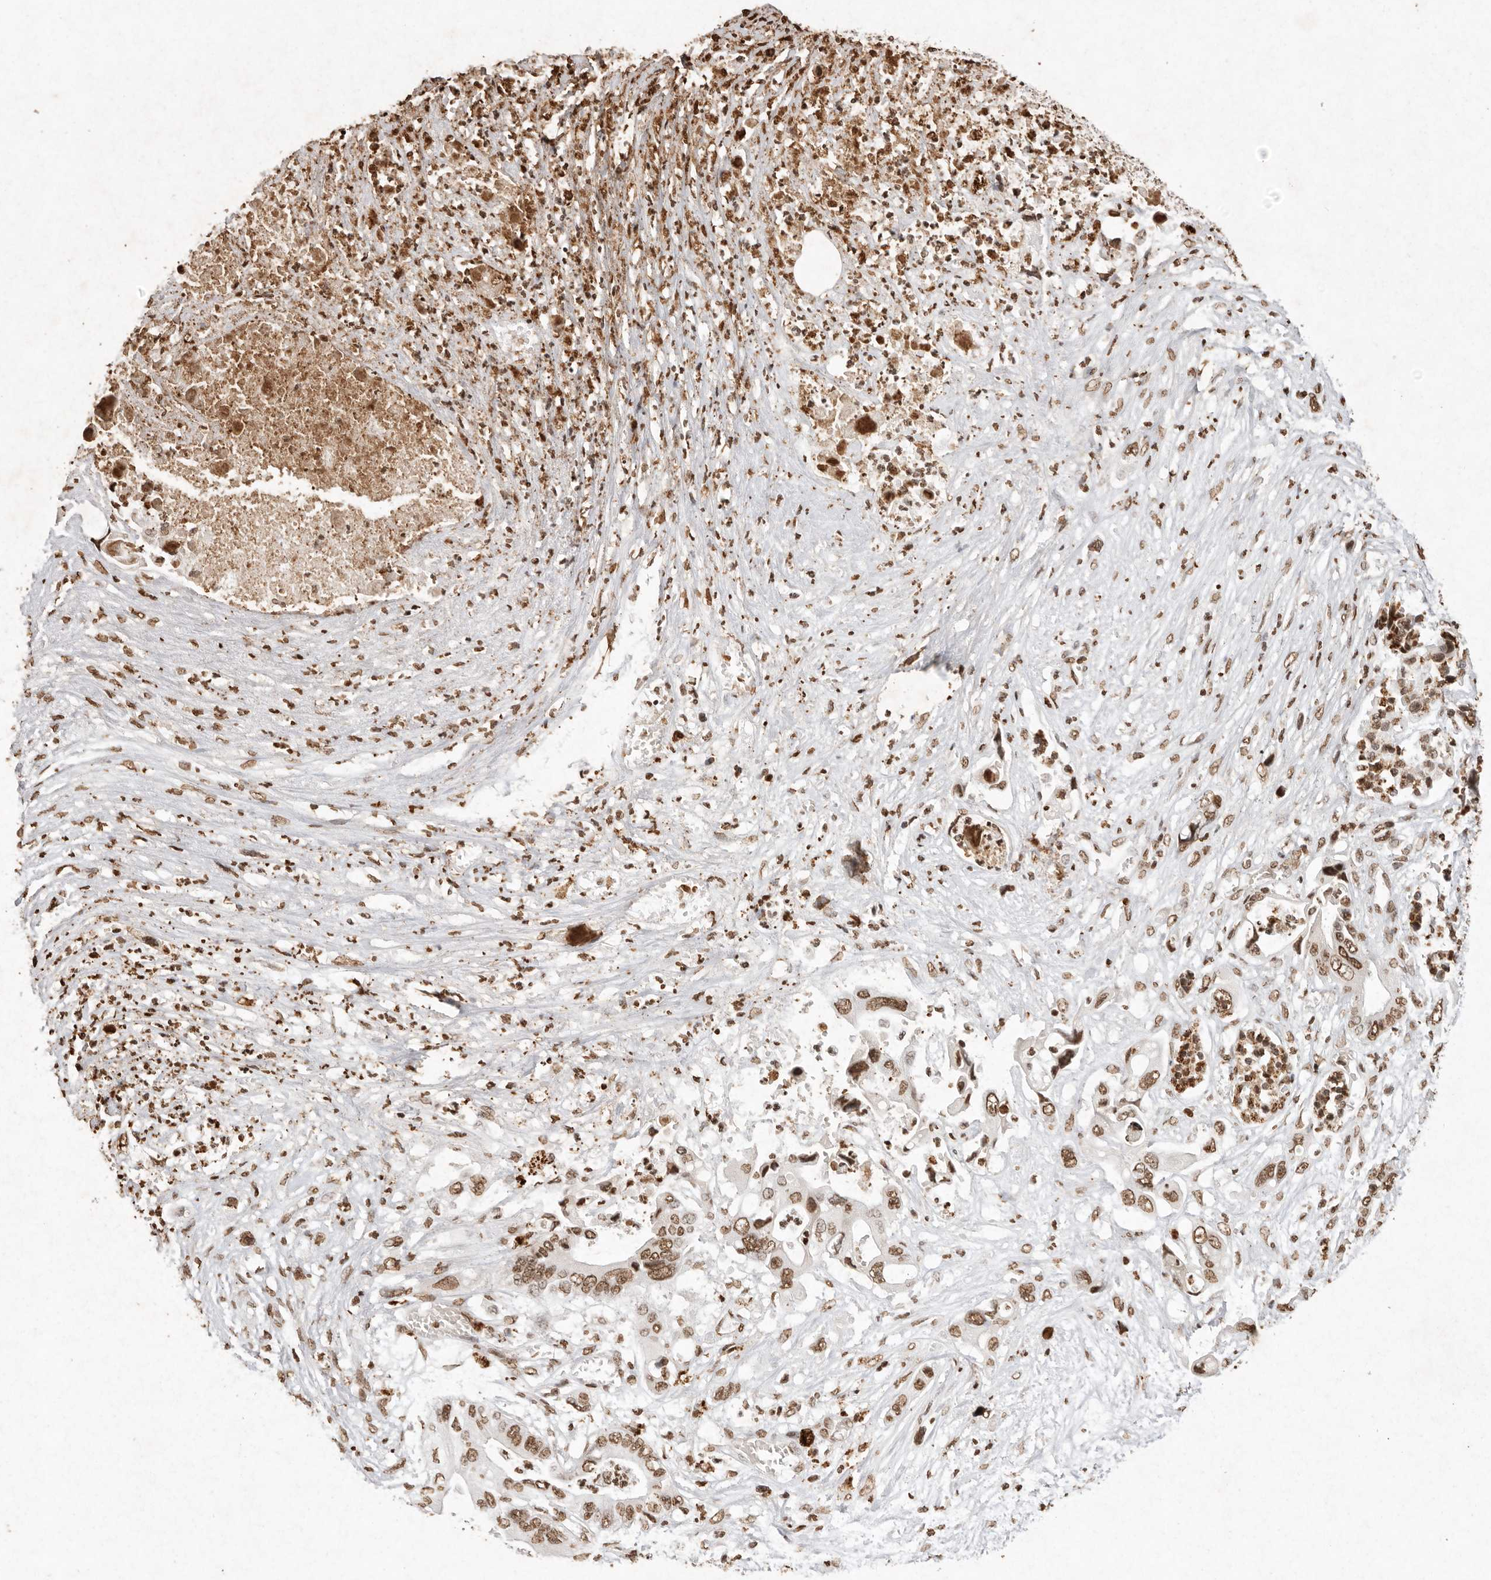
{"staining": {"intensity": "moderate", "quantity": ">75%", "location": "nuclear"}, "tissue": "pancreatic cancer", "cell_type": "Tumor cells", "image_type": "cancer", "snomed": [{"axis": "morphology", "description": "Adenocarcinoma, NOS"}, {"axis": "topography", "description": "Pancreas"}], "caption": "Human pancreatic cancer (adenocarcinoma) stained with a brown dye exhibits moderate nuclear positive staining in about >75% of tumor cells.", "gene": "NKX3-2", "patient": {"sex": "male", "age": 66}}